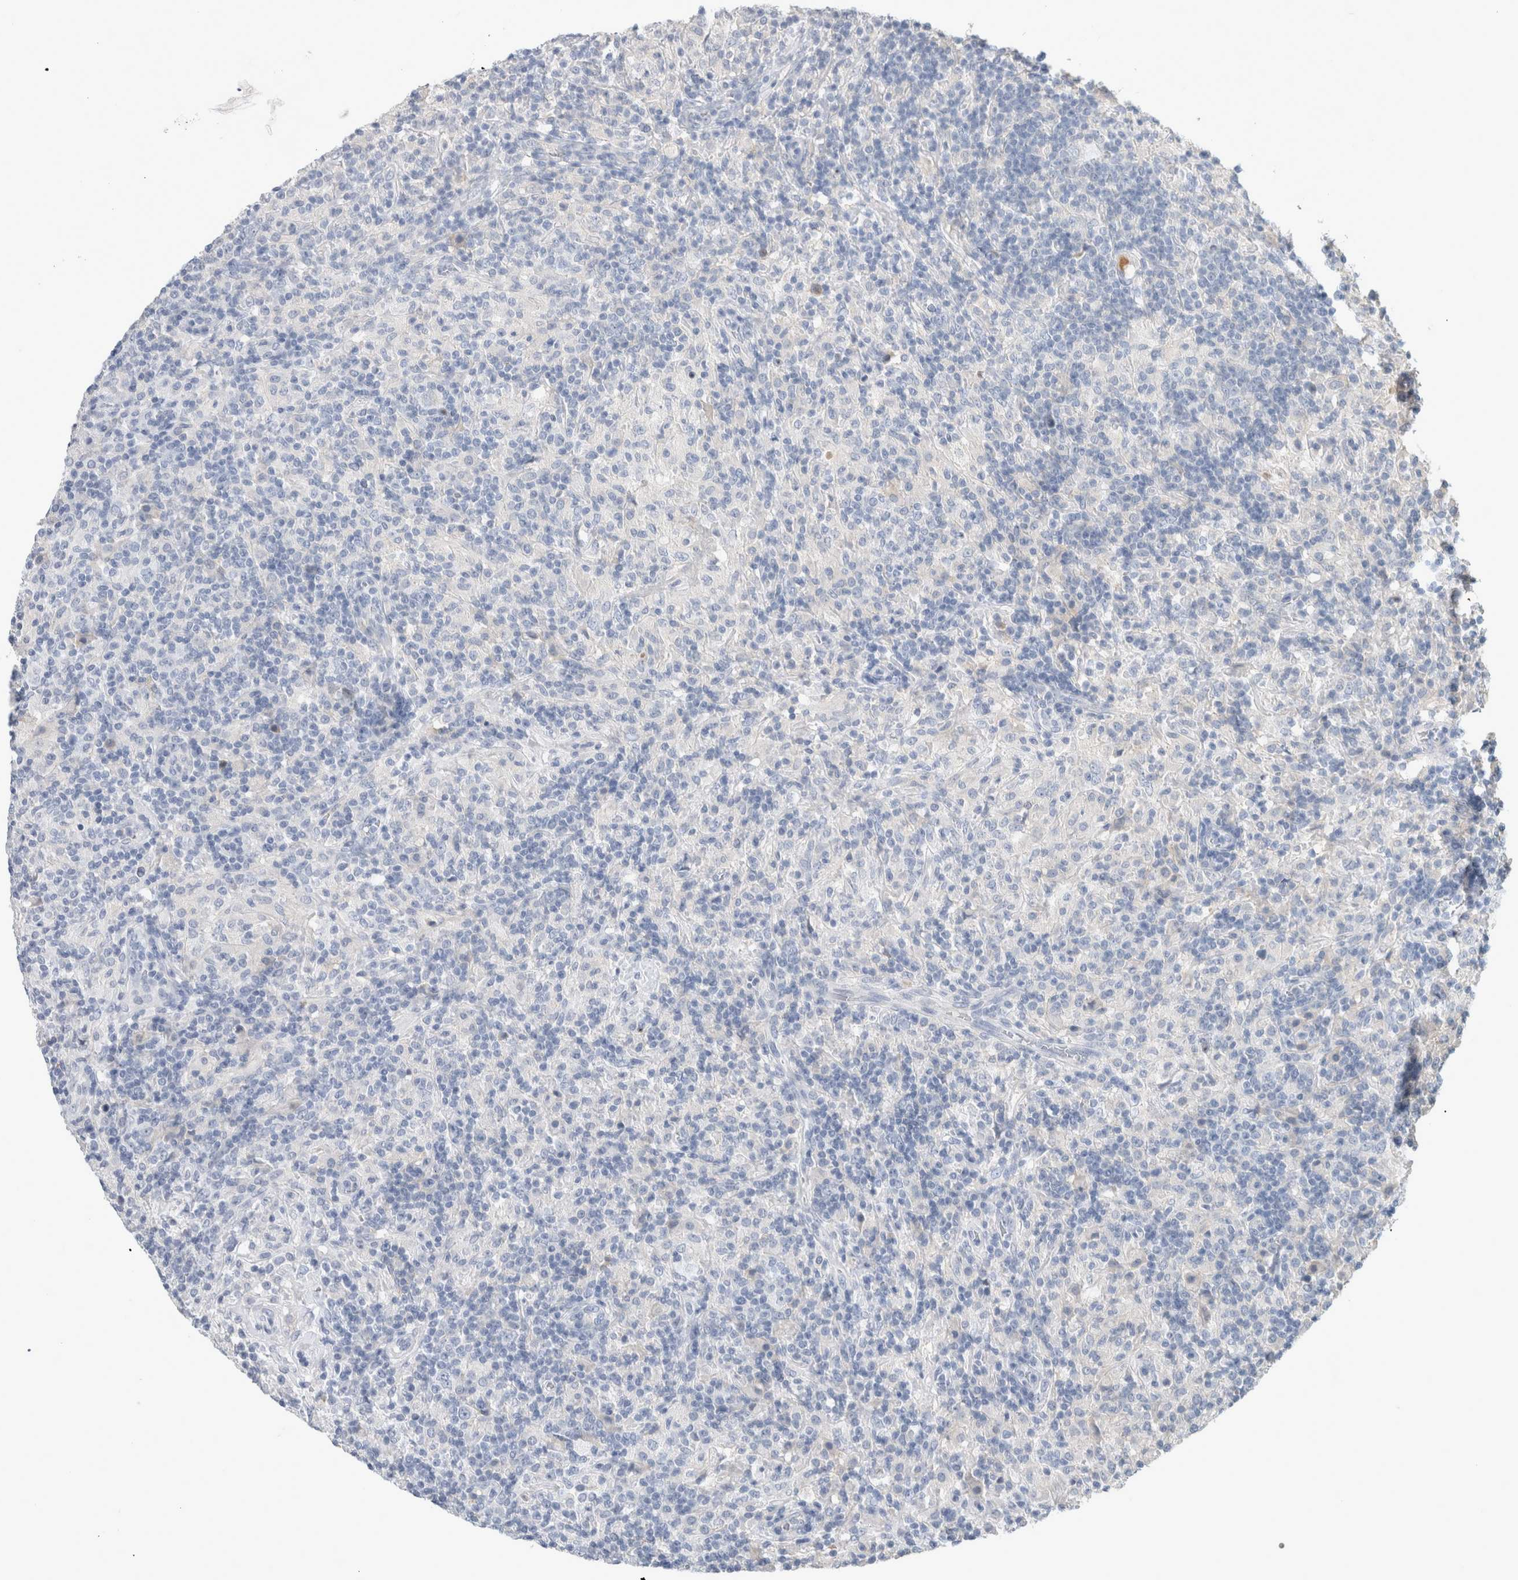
{"staining": {"intensity": "negative", "quantity": "none", "location": "none"}, "tissue": "lymphoma", "cell_type": "Tumor cells", "image_type": "cancer", "snomed": [{"axis": "morphology", "description": "Hodgkin's disease, NOS"}, {"axis": "topography", "description": "Lymph node"}], "caption": "High power microscopy histopathology image of an immunohistochemistry photomicrograph of Hodgkin's disease, revealing no significant expression in tumor cells. Brightfield microscopy of immunohistochemistry stained with DAB (brown) and hematoxylin (blue), captured at high magnification.", "gene": "SCGB1A1", "patient": {"sex": "male", "age": 70}}